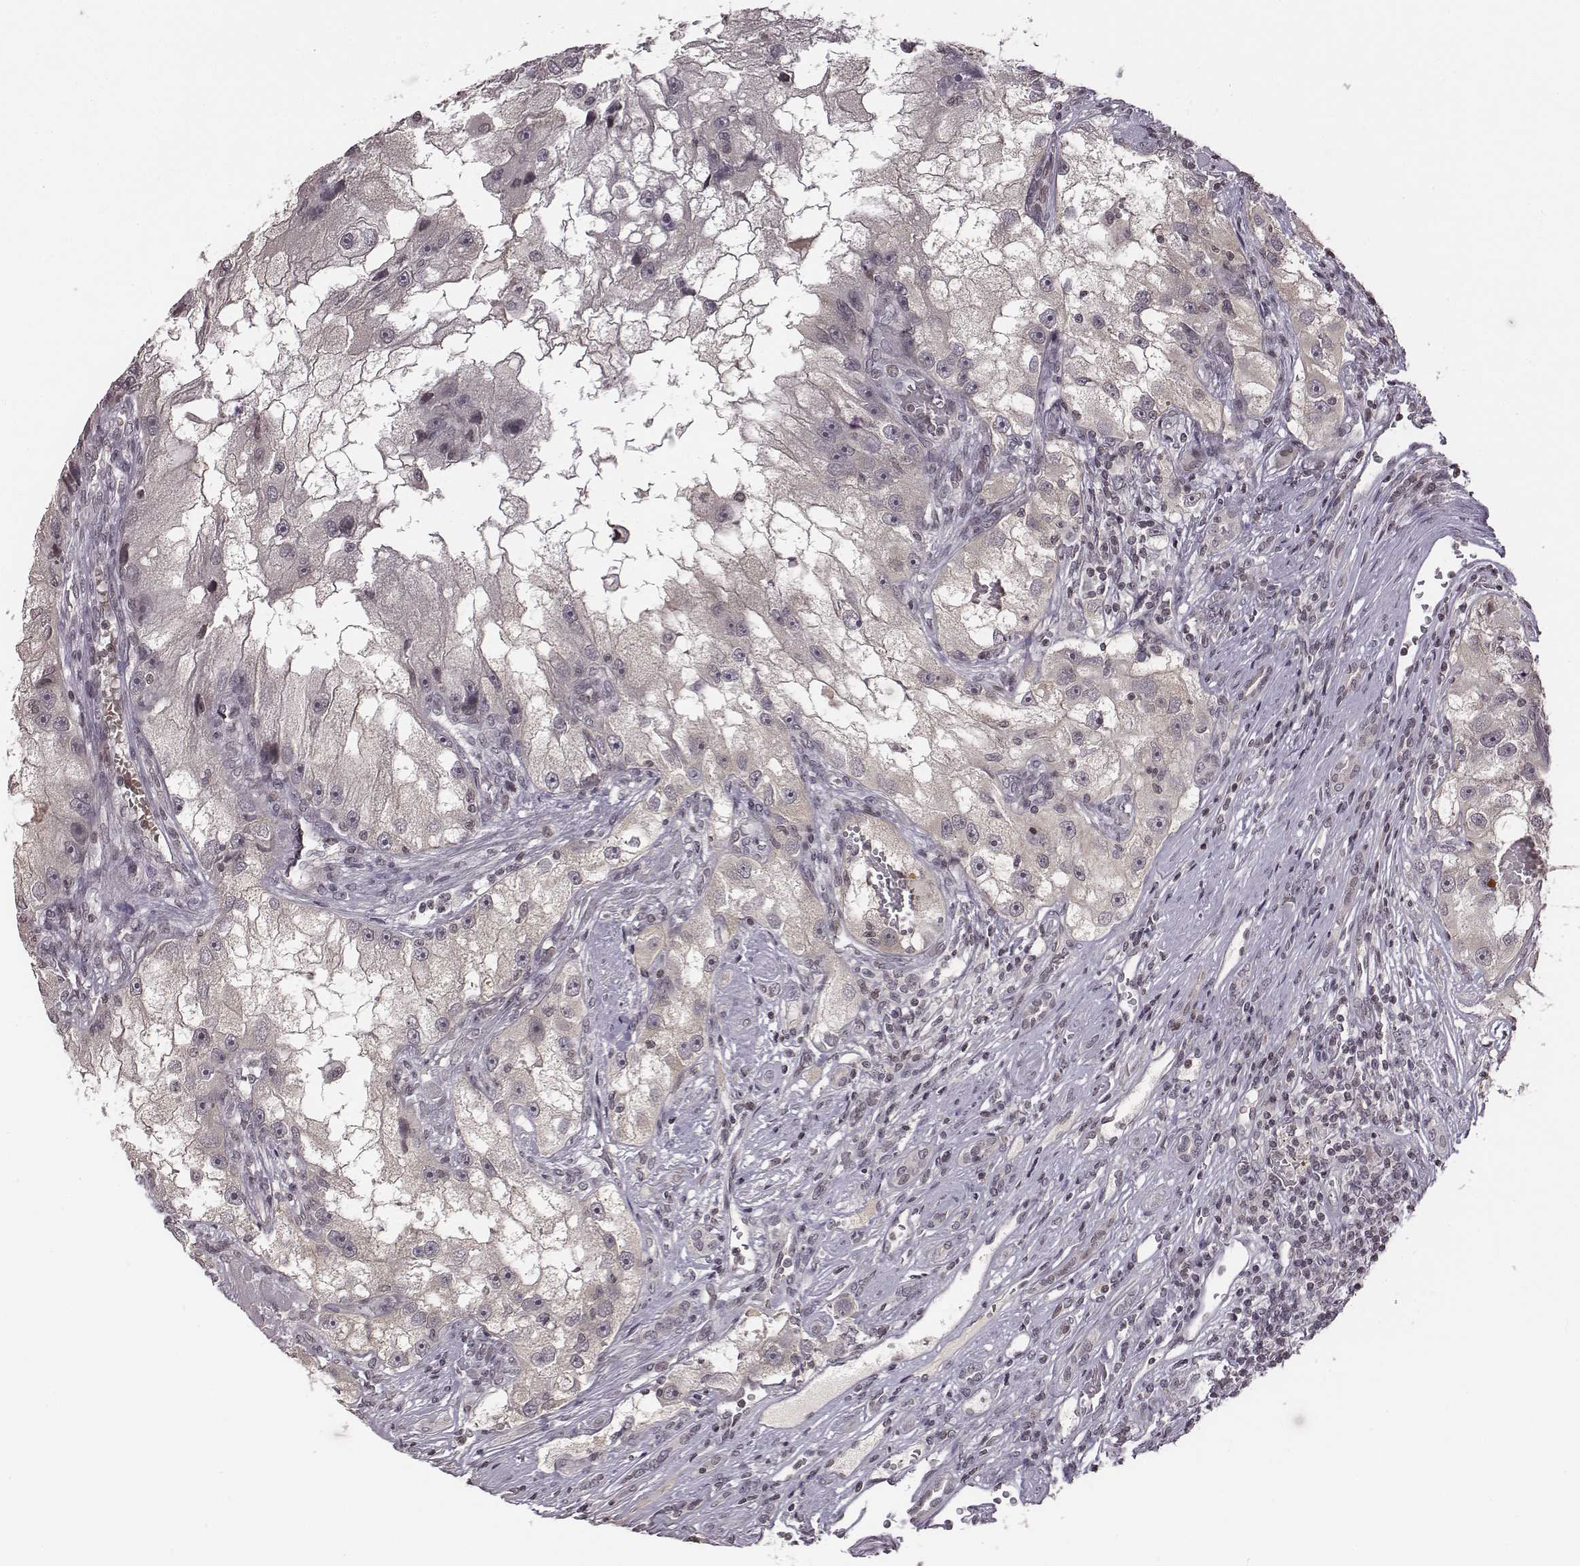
{"staining": {"intensity": "negative", "quantity": "none", "location": "none"}, "tissue": "renal cancer", "cell_type": "Tumor cells", "image_type": "cancer", "snomed": [{"axis": "morphology", "description": "Adenocarcinoma, NOS"}, {"axis": "topography", "description": "Kidney"}], "caption": "High magnification brightfield microscopy of renal cancer (adenocarcinoma) stained with DAB (brown) and counterstained with hematoxylin (blue): tumor cells show no significant expression. (DAB (3,3'-diaminobenzidine) immunohistochemistry (IHC) with hematoxylin counter stain).", "gene": "GRM4", "patient": {"sex": "male", "age": 63}}